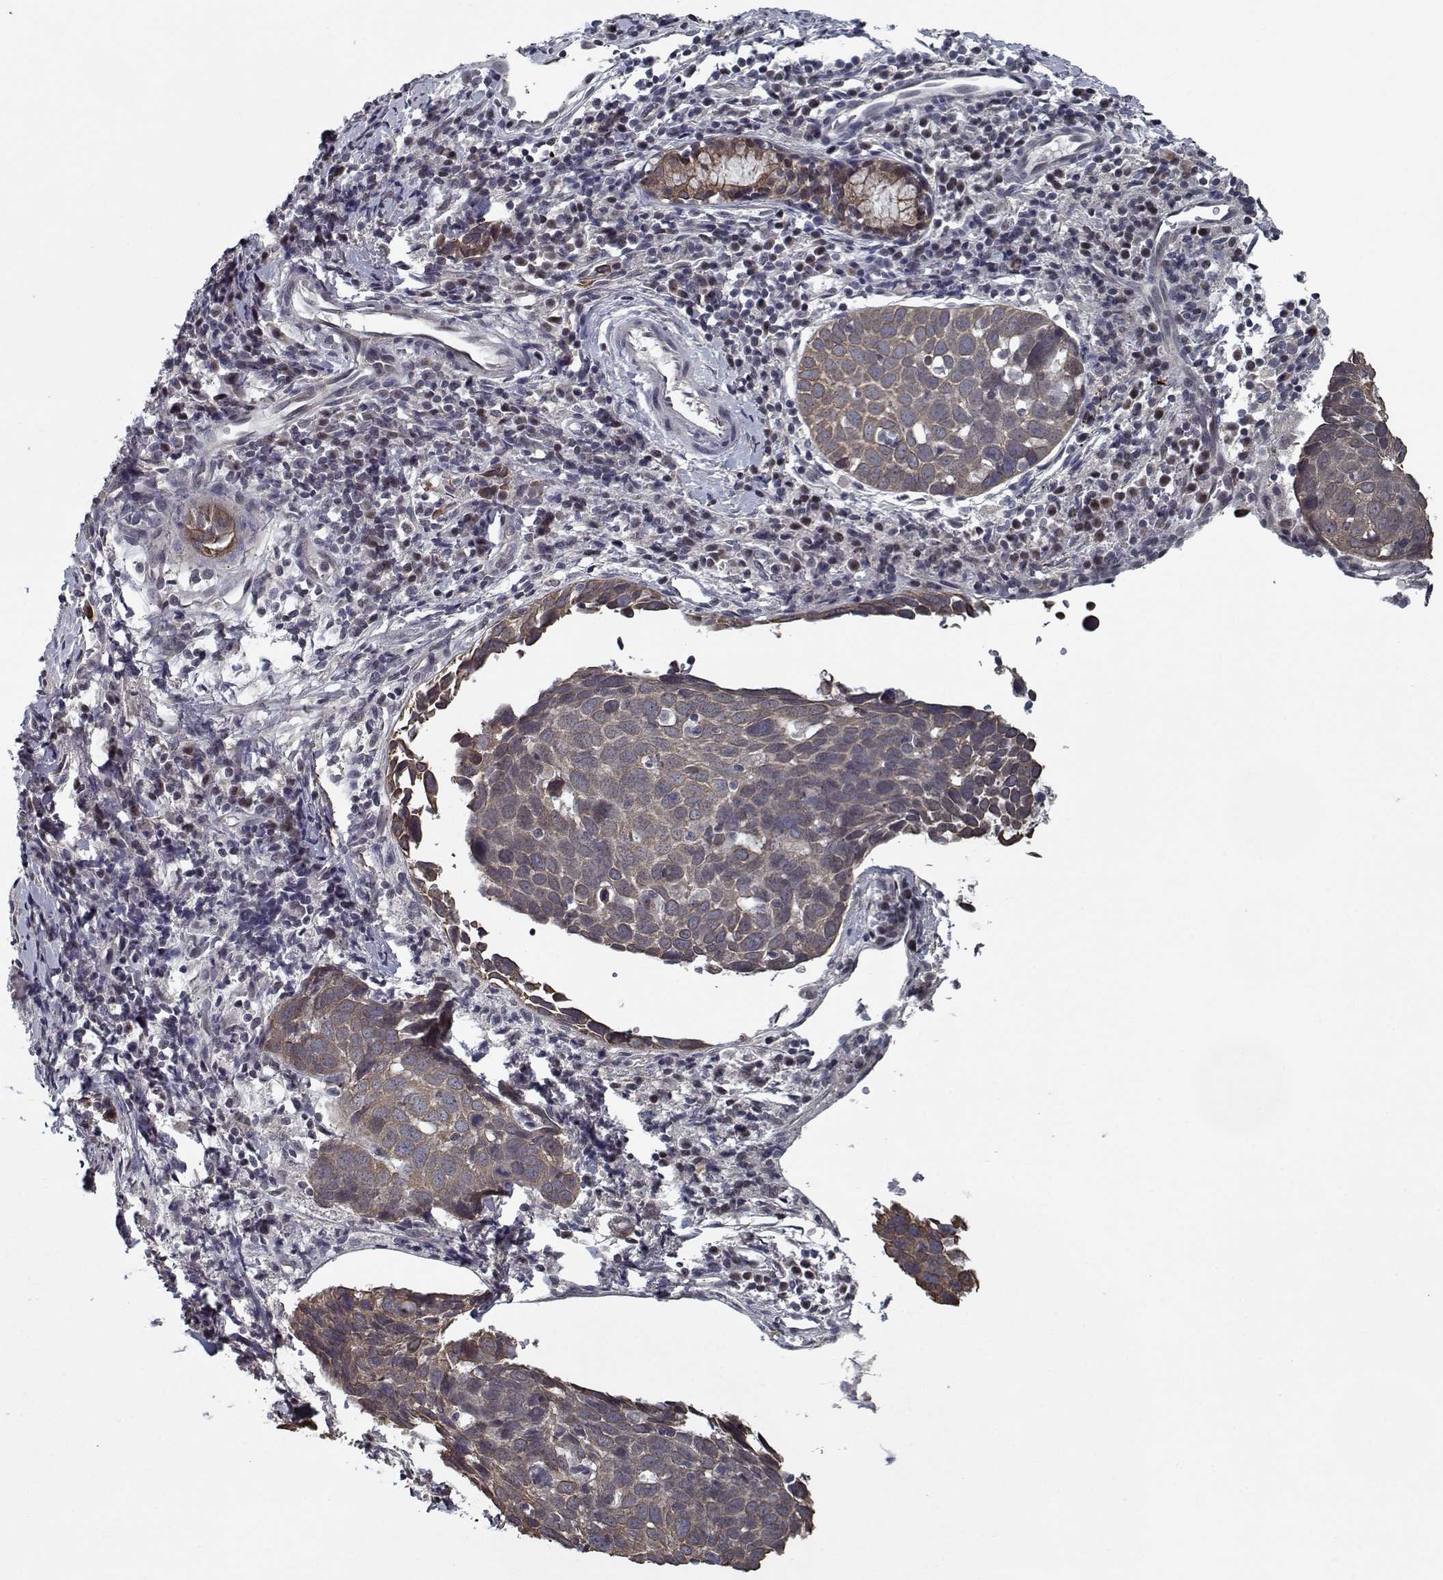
{"staining": {"intensity": "weak", "quantity": ">75%", "location": "cytoplasmic/membranous"}, "tissue": "lung cancer", "cell_type": "Tumor cells", "image_type": "cancer", "snomed": [{"axis": "morphology", "description": "Squamous cell carcinoma, NOS"}, {"axis": "topography", "description": "Lung"}], "caption": "Brown immunohistochemical staining in lung cancer (squamous cell carcinoma) displays weak cytoplasmic/membranous expression in about >75% of tumor cells.", "gene": "NLK", "patient": {"sex": "male", "age": 57}}